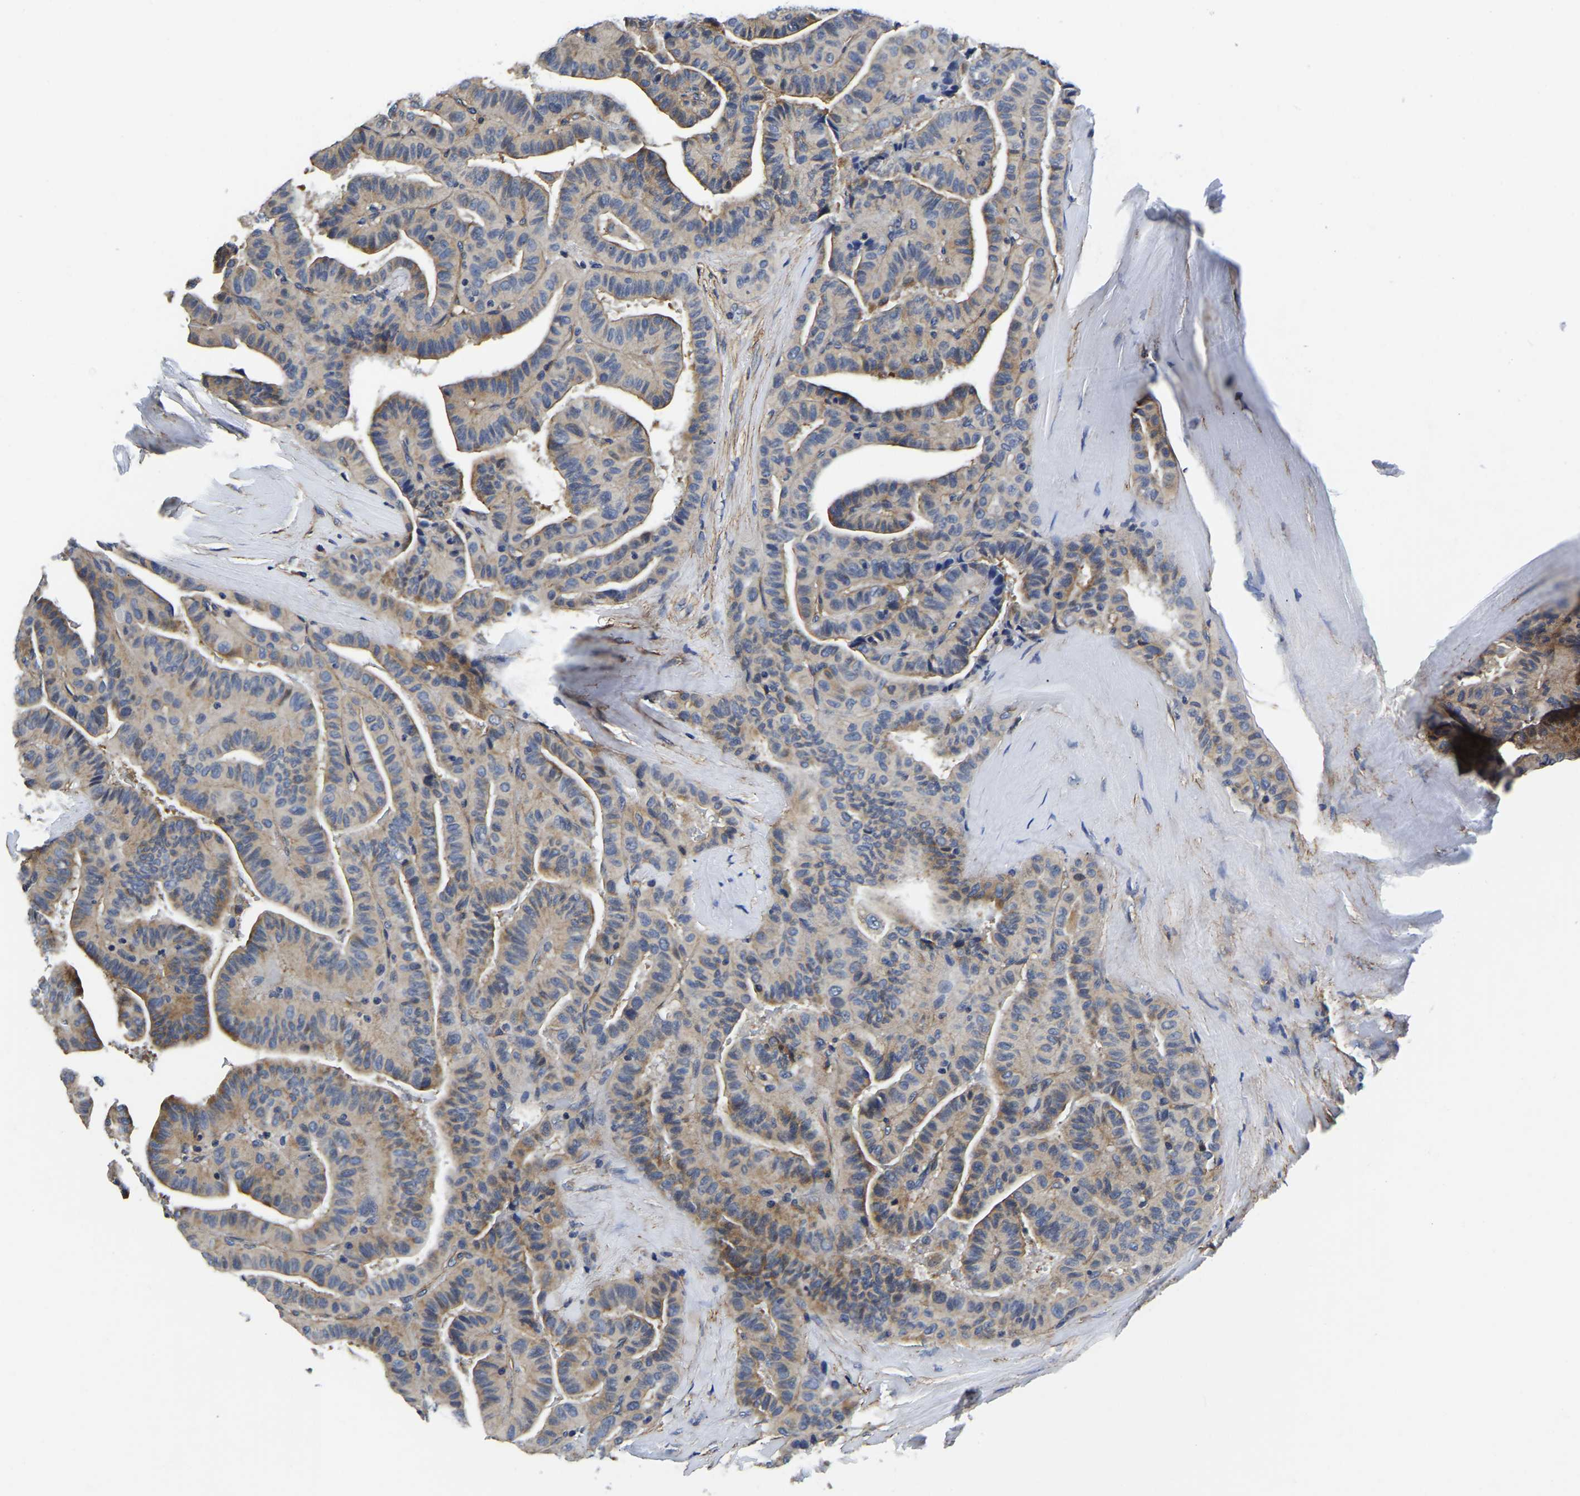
{"staining": {"intensity": "moderate", "quantity": "<25%", "location": "cytoplasmic/membranous"}, "tissue": "thyroid cancer", "cell_type": "Tumor cells", "image_type": "cancer", "snomed": [{"axis": "morphology", "description": "Papillary adenocarcinoma, NOS"}, {"axis": "topography", "description": "Thyroid gland"}], "caption": "Immunohistochemistry image of neoplastic tissue: human thyroid papillary adenocarcinoma stained using immunohistochemistry displays low levels of moderate protein expression localized specifically in the cytoplasmic/membranous of tumor cells, appearing as a cytoplasmic/membranous brown color.", "gene": "KCTD17", "patient": {"sex": "male", "age": 77}}